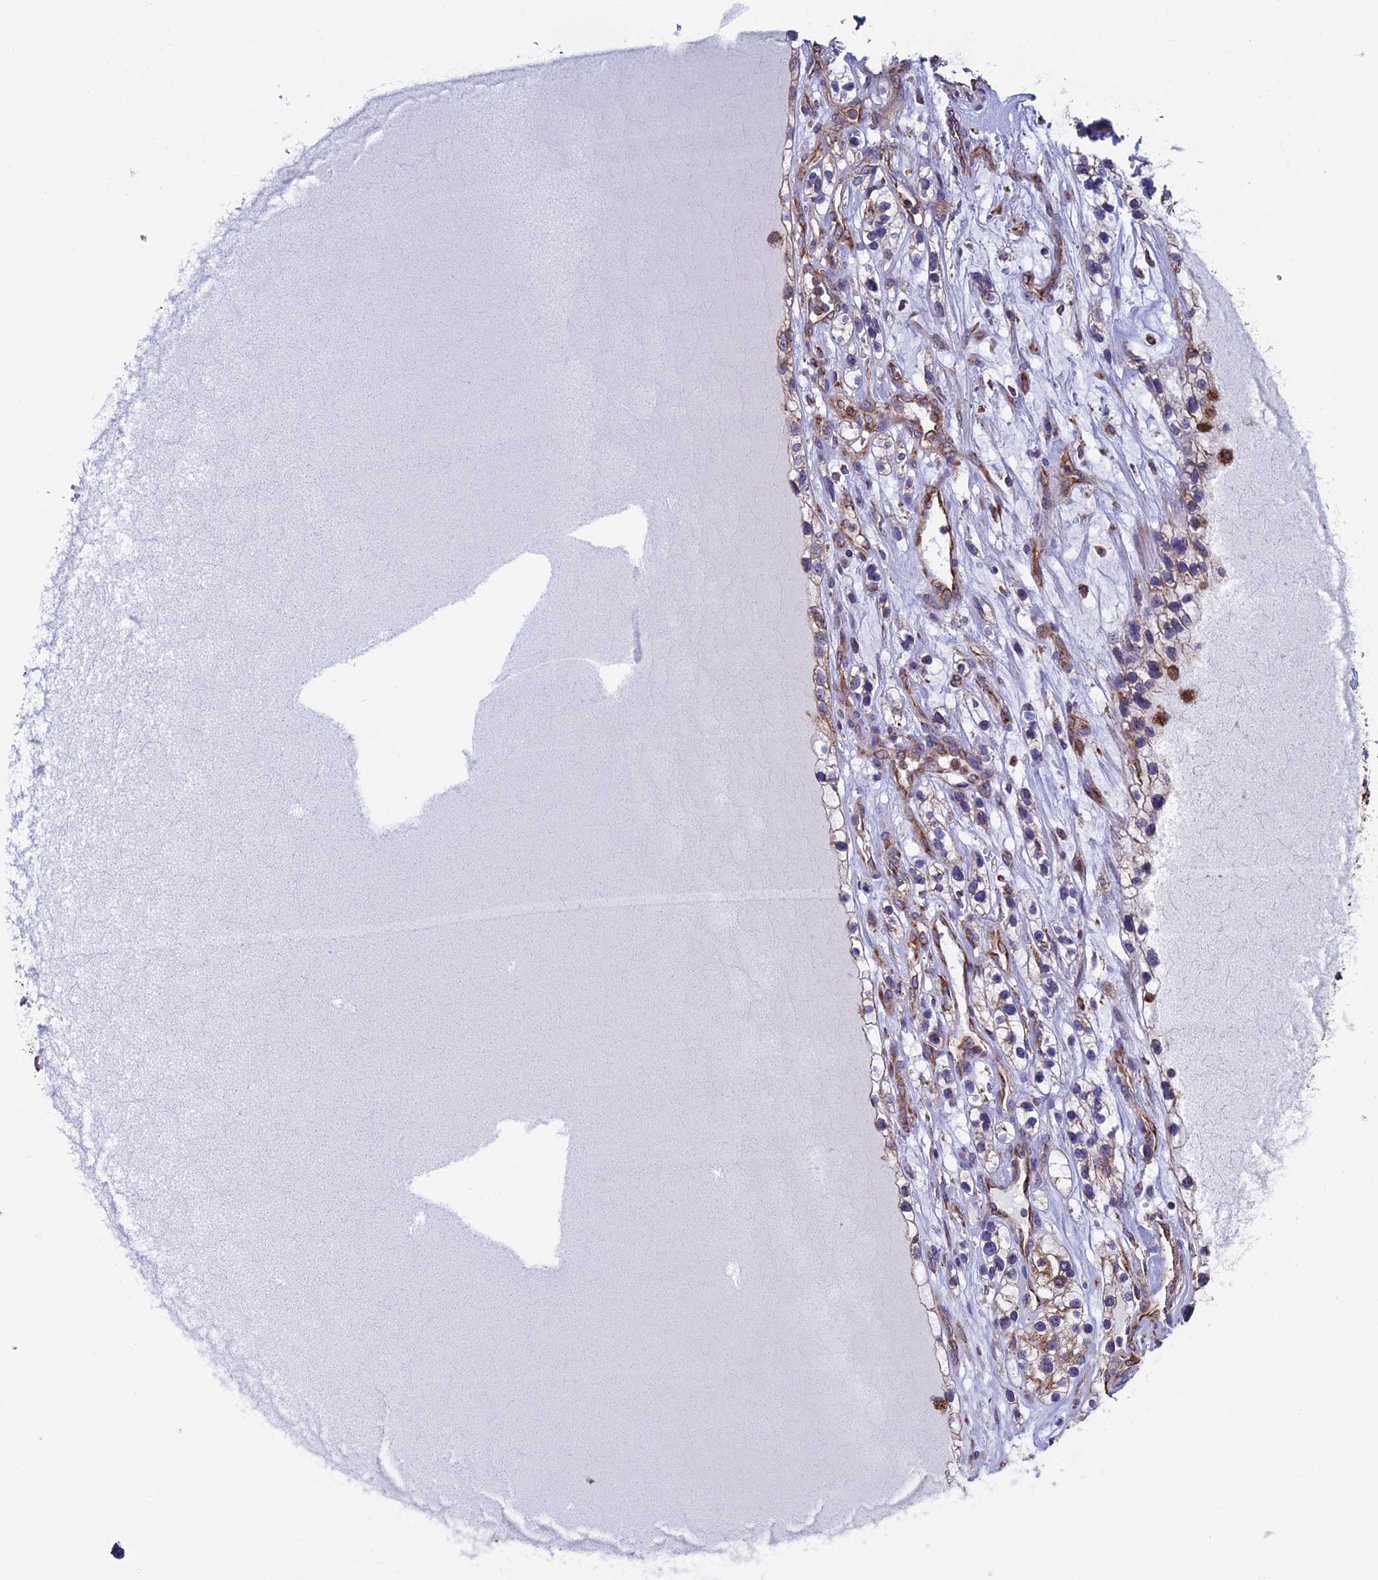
{"staining": {"intensity": "weak", "quantity": "25%-75%", "location": "cytoplasmic/membranous"}, "tissue": "renal cancer", "cell_type": "Tumor cells", "image_type": "cancer", "snomed": [{"axis": "morphology", "description": "Adenocarcinoma, NOS"}, {"axis": "topography", "description": "Kidney"}], "caption": "Tumor cells reveal low levels of weak cytoplasmic/membranous staining in about 25%-75% of cells in renal adenocarcinoma. The protein of interest is shown in brown color, while the nuclei are stained blue.", "gene": "SLC9A5", "patient": {"sex": "female", "age": 57}}